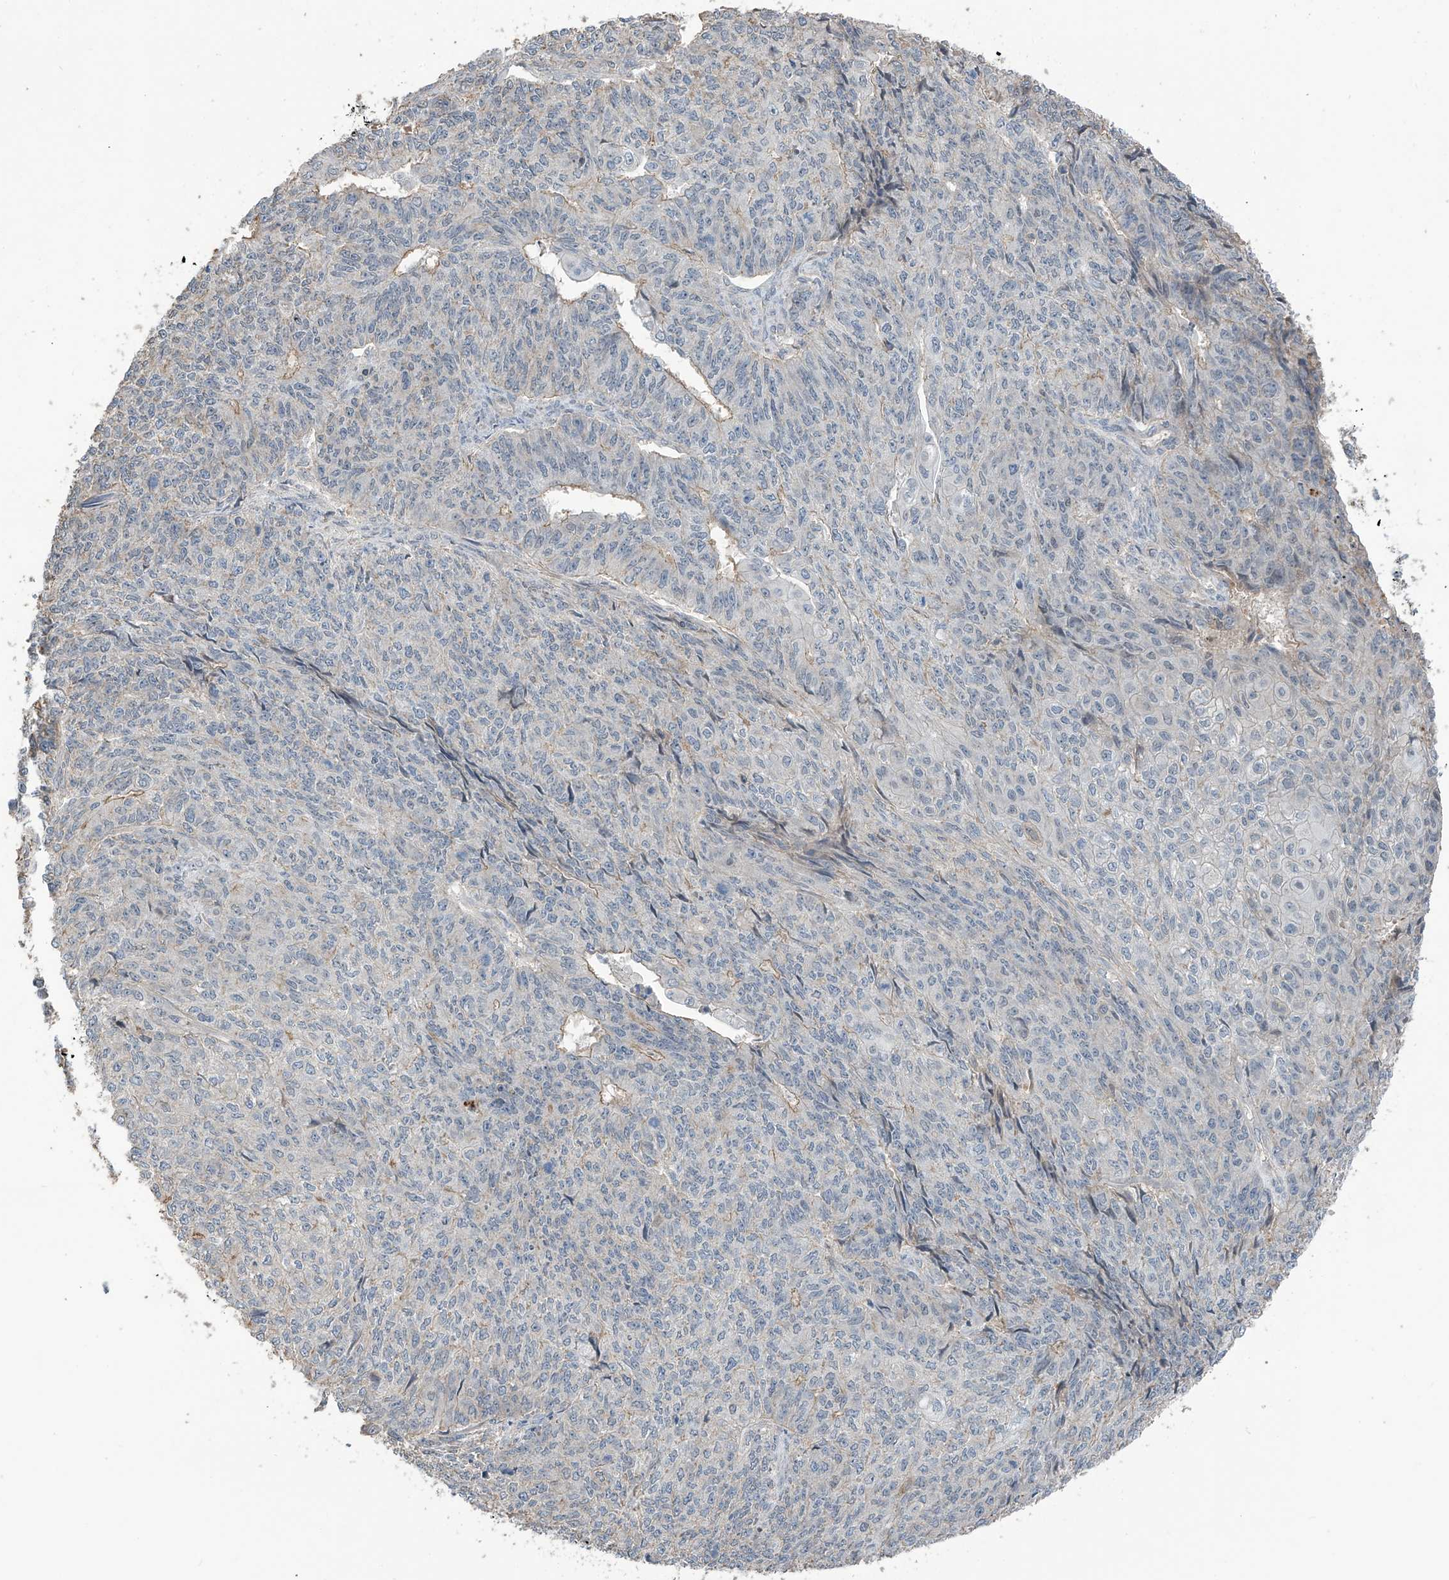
{"staining": {"intensity": "negative", "quantity": "none", "location": "none"}, "tissue": "endometrial cancer", "cell_type": "Tumor cells", "image_type": "cancer", "snomed": [{"axis": "morphology", "description": "Adenocarcinoma, NOS"}, {"axis": "topography", "description": "Endometrium"}], "caption": "This is an immunohistochemistry photomicrograph of endometrial adenocarcinoma. There is no positivity in tumor cells.", "gene": "SLFN14", "patient": {"sex": "female", "age": 32}}